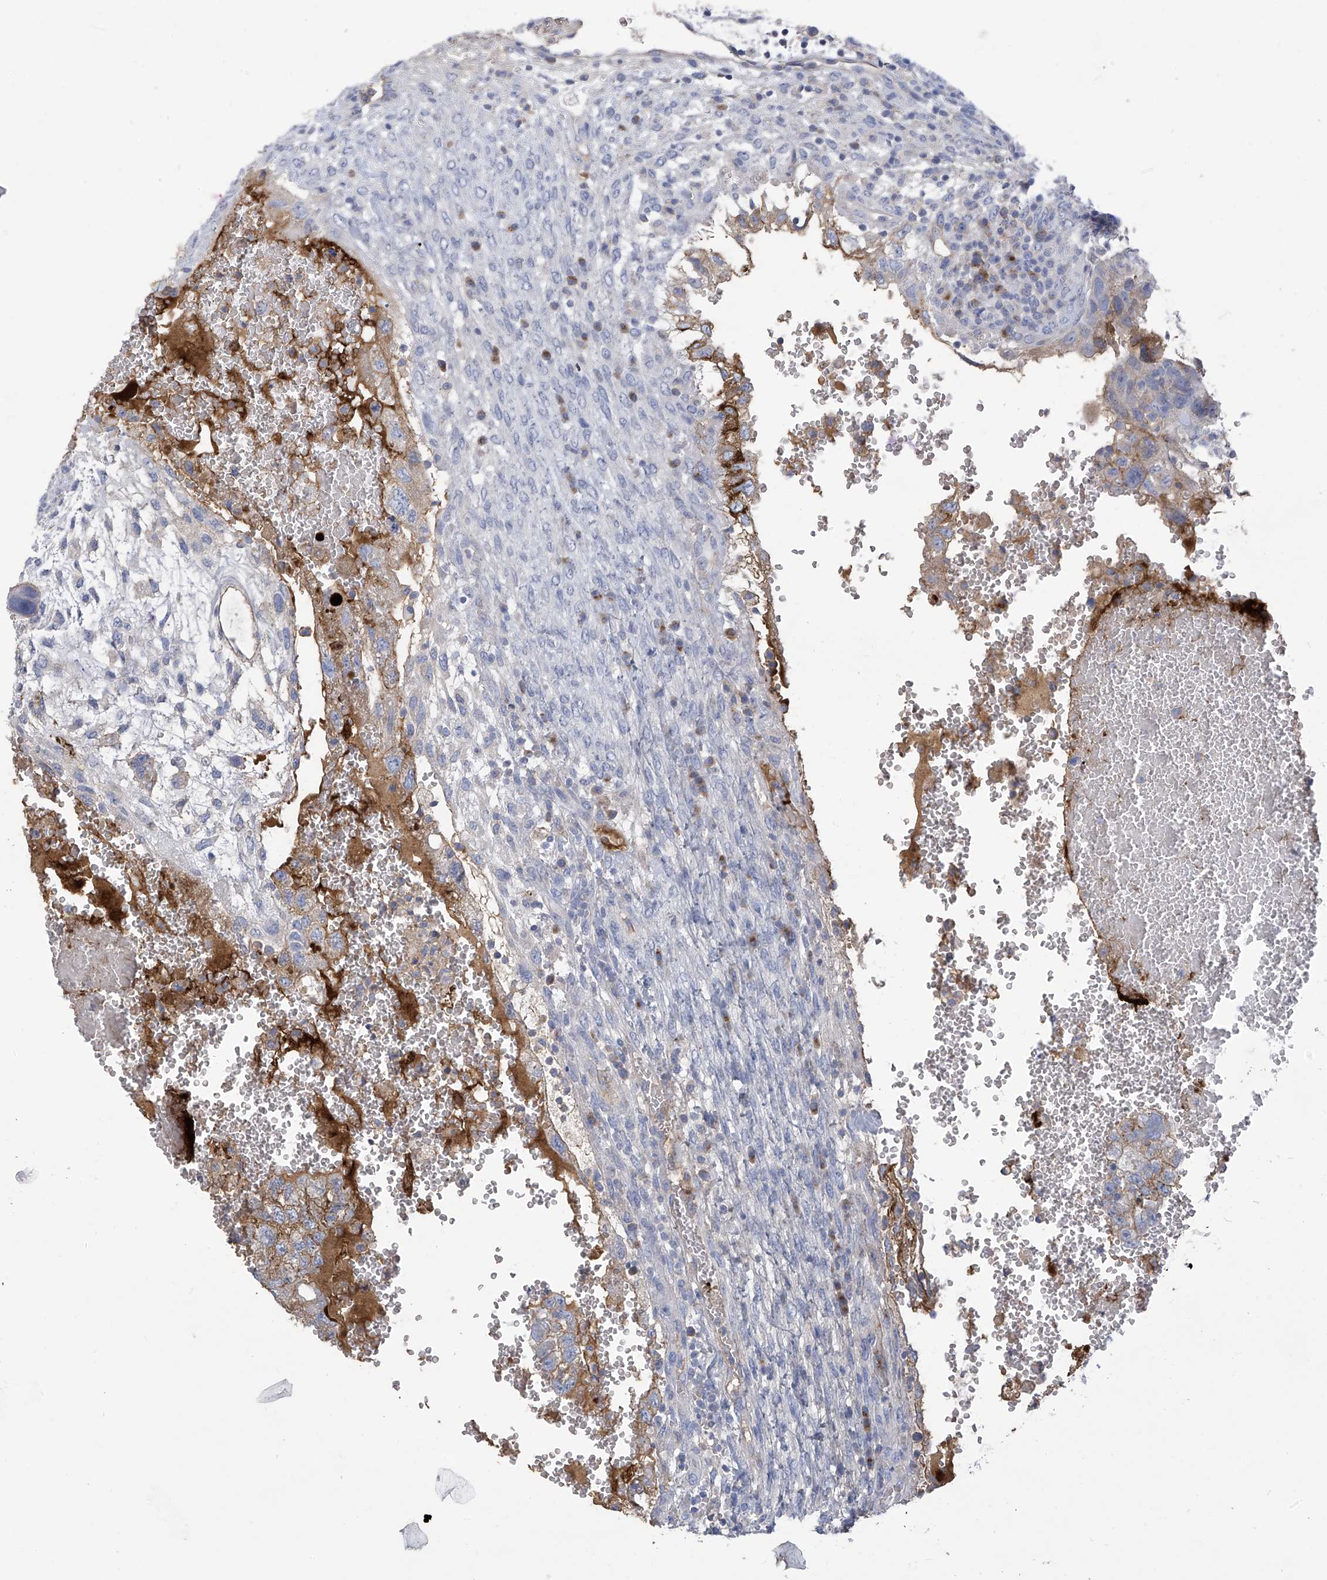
{"staining": {"intensity": "weak", "quantity": "<25%", "location": "cytoplasmic/membranous"}, "tissue": "testis cancer", "cell_type": "Tumor cells", "image_type": "cancer", "snomed": [{"axis": "morphology", "description": "Carcinoma, Embryonal, NOS"}, {"axis": "topography", "description": "Testis"}], "caption": "The histopathology image shows no staining of tumor cells in embryonal carcinoma (testis).", "gene": "SLCO4A1", "patient": {"sex": "male", "age": 36}}